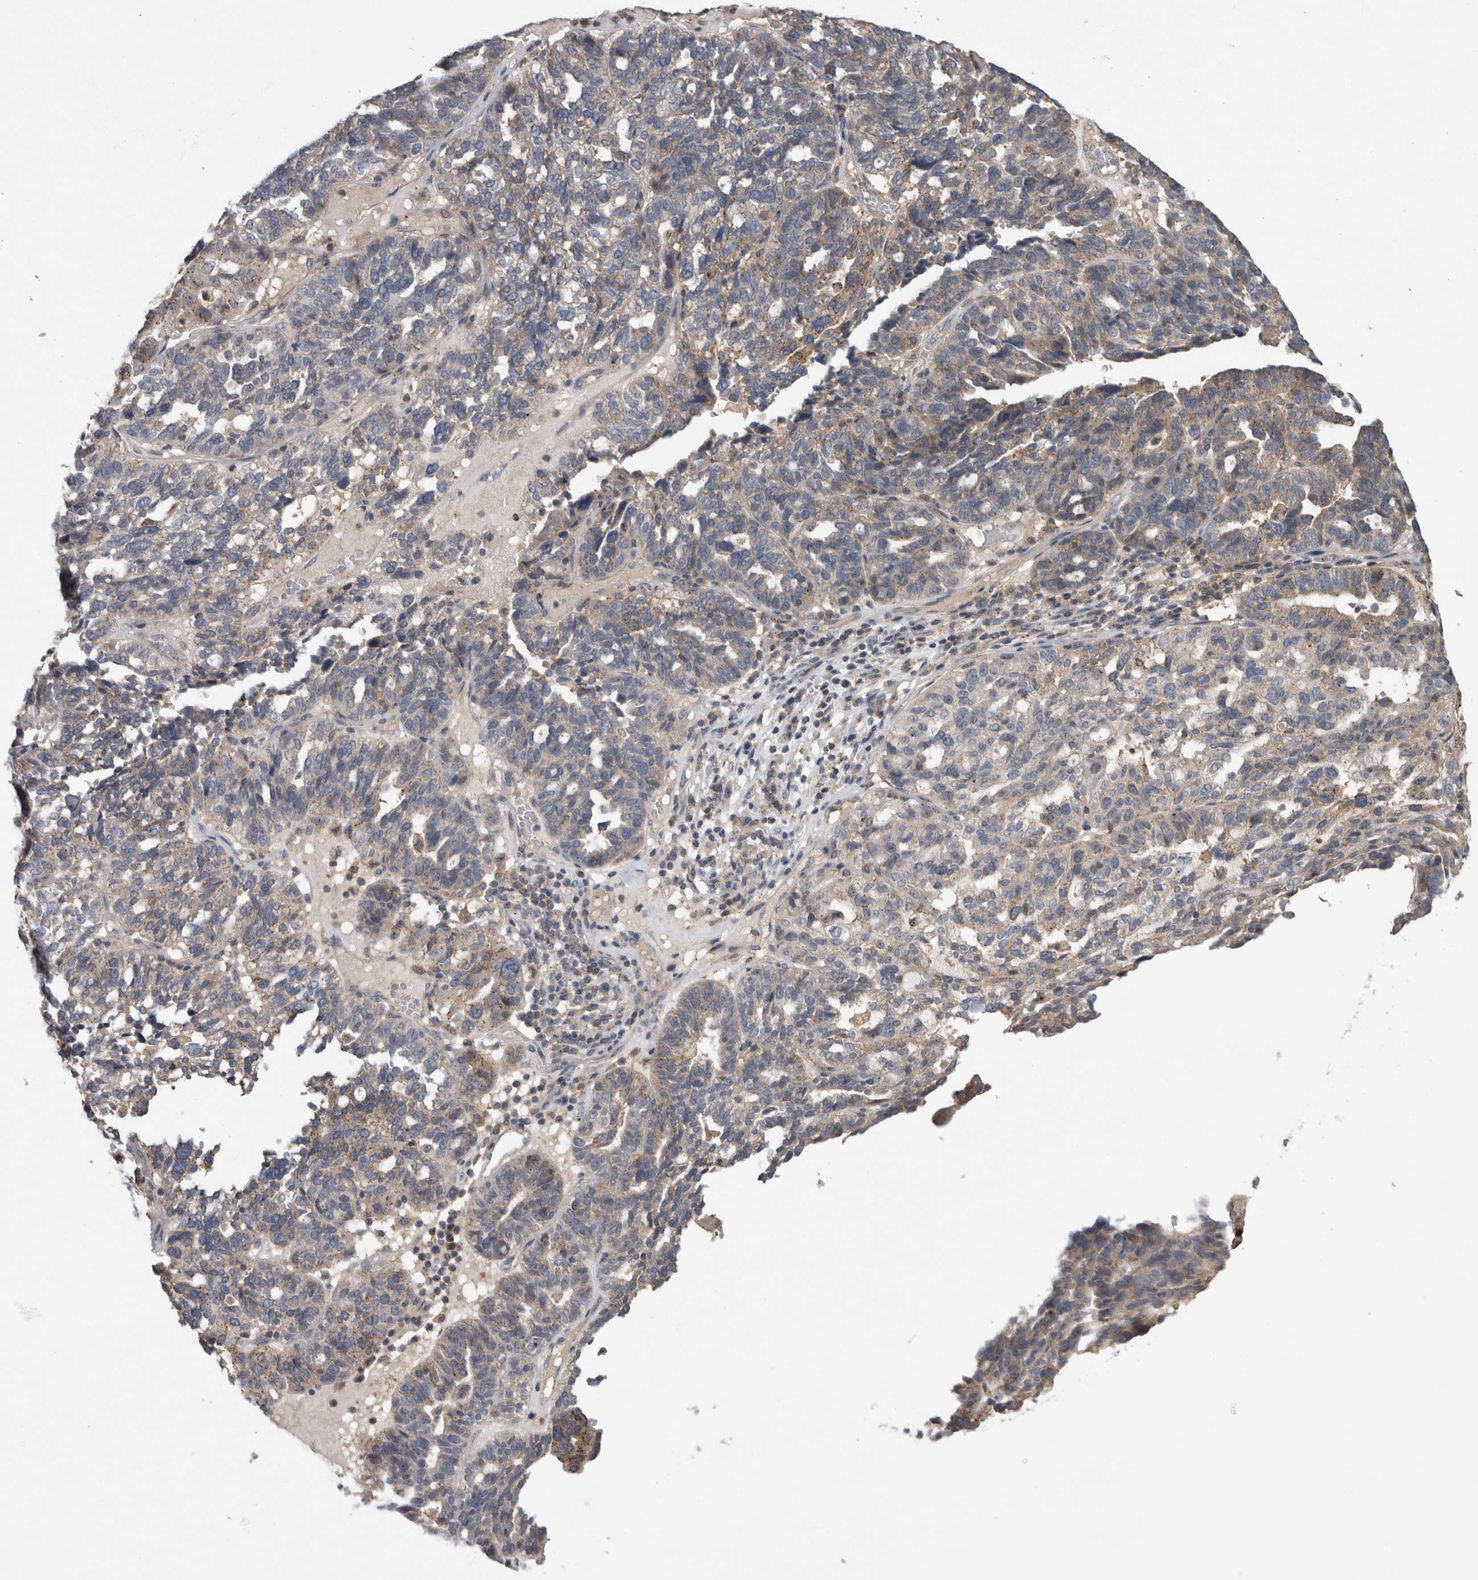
{"staining": {"intensity": "weak", "quantity": "25%-75%", "location": "cytoplasmic/membranous"}, "tissue": "ovarian cancer", "cell_type": "Tumor cells", "image_type": "cancer", "snomed": [{"axis": "morphology", "description": "Cystadenocarcinoma, serous, NOS"}, {"axis": "topography", "description": "Ovary"}], "caption": "This micrograph reveals immunohistochemistry (IHC) staining of human ovarian cancer (serous cystadenocarcinoma), with low weak cytoplasmic/membranous positivity in approximately 25%-75% of tumor cells.", "gene": "TARBP1", "patient": {"sex": "female", "age": 59}}